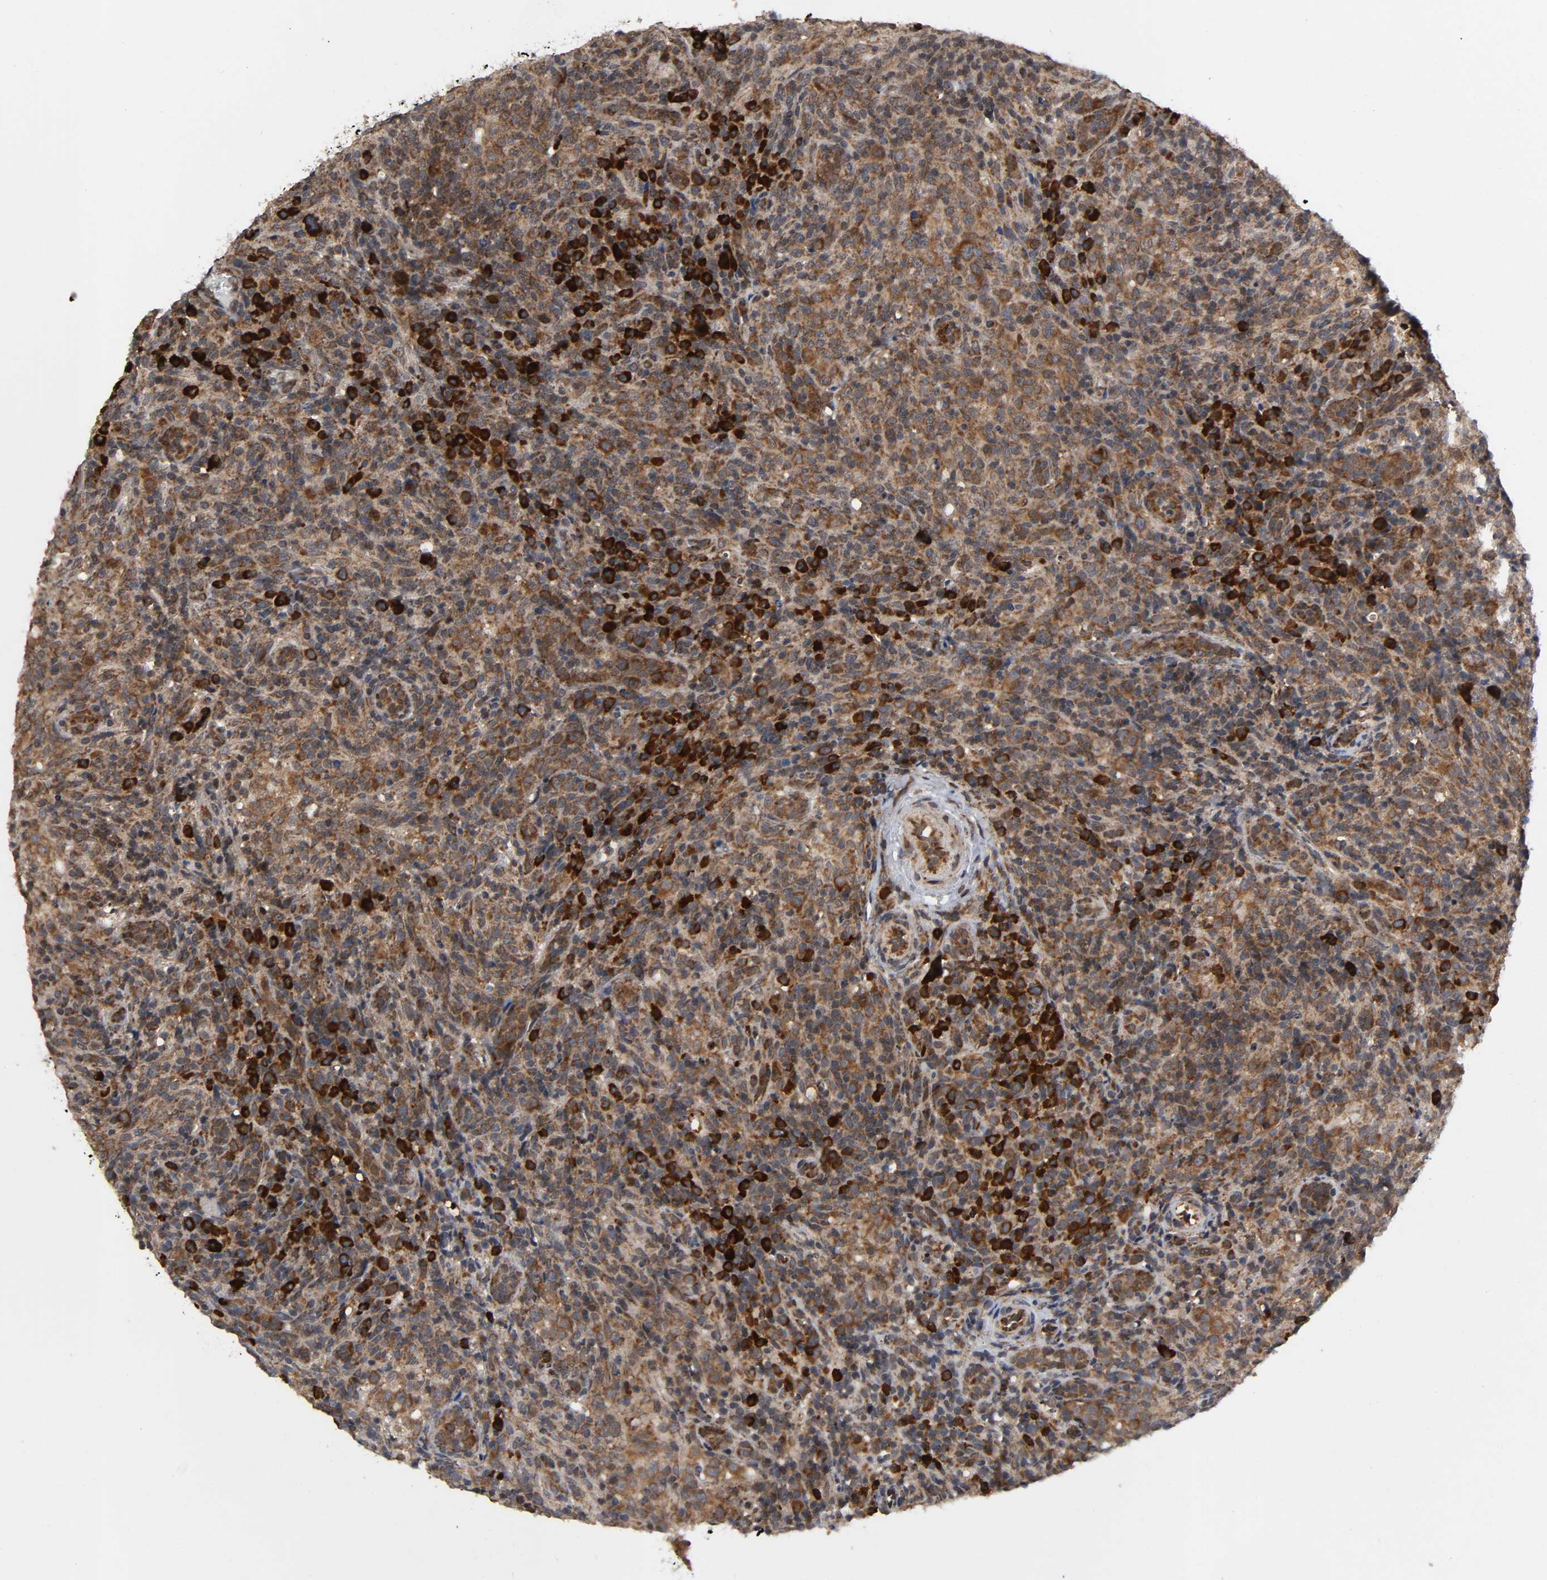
{"staining": {"intensity": "strong", "quantity": ">75%", "location": "cytoplasmic/membranous"}, "tissue": "lymphoma", "cell_type": "Tumor cells", "image_type": "cancer", "snomed": [{"axis": "morphology", "description": "Malignant lymphoma, non-Hodgkin's type, High grade"}, {"axis": "topography", "description": "Lymph node"}], "caption": "A high-resolution photomicrograph shows immunohistochemistry (IHC) staining of high-grade malignant lymphoma, non-Hodgkin's type, which exhibits strong cytoplasmic/membranous positivity in approximately >75% of tumor cells.", "gene": "SLC30A9", "patient": {"sex": "female", "age": 76}}